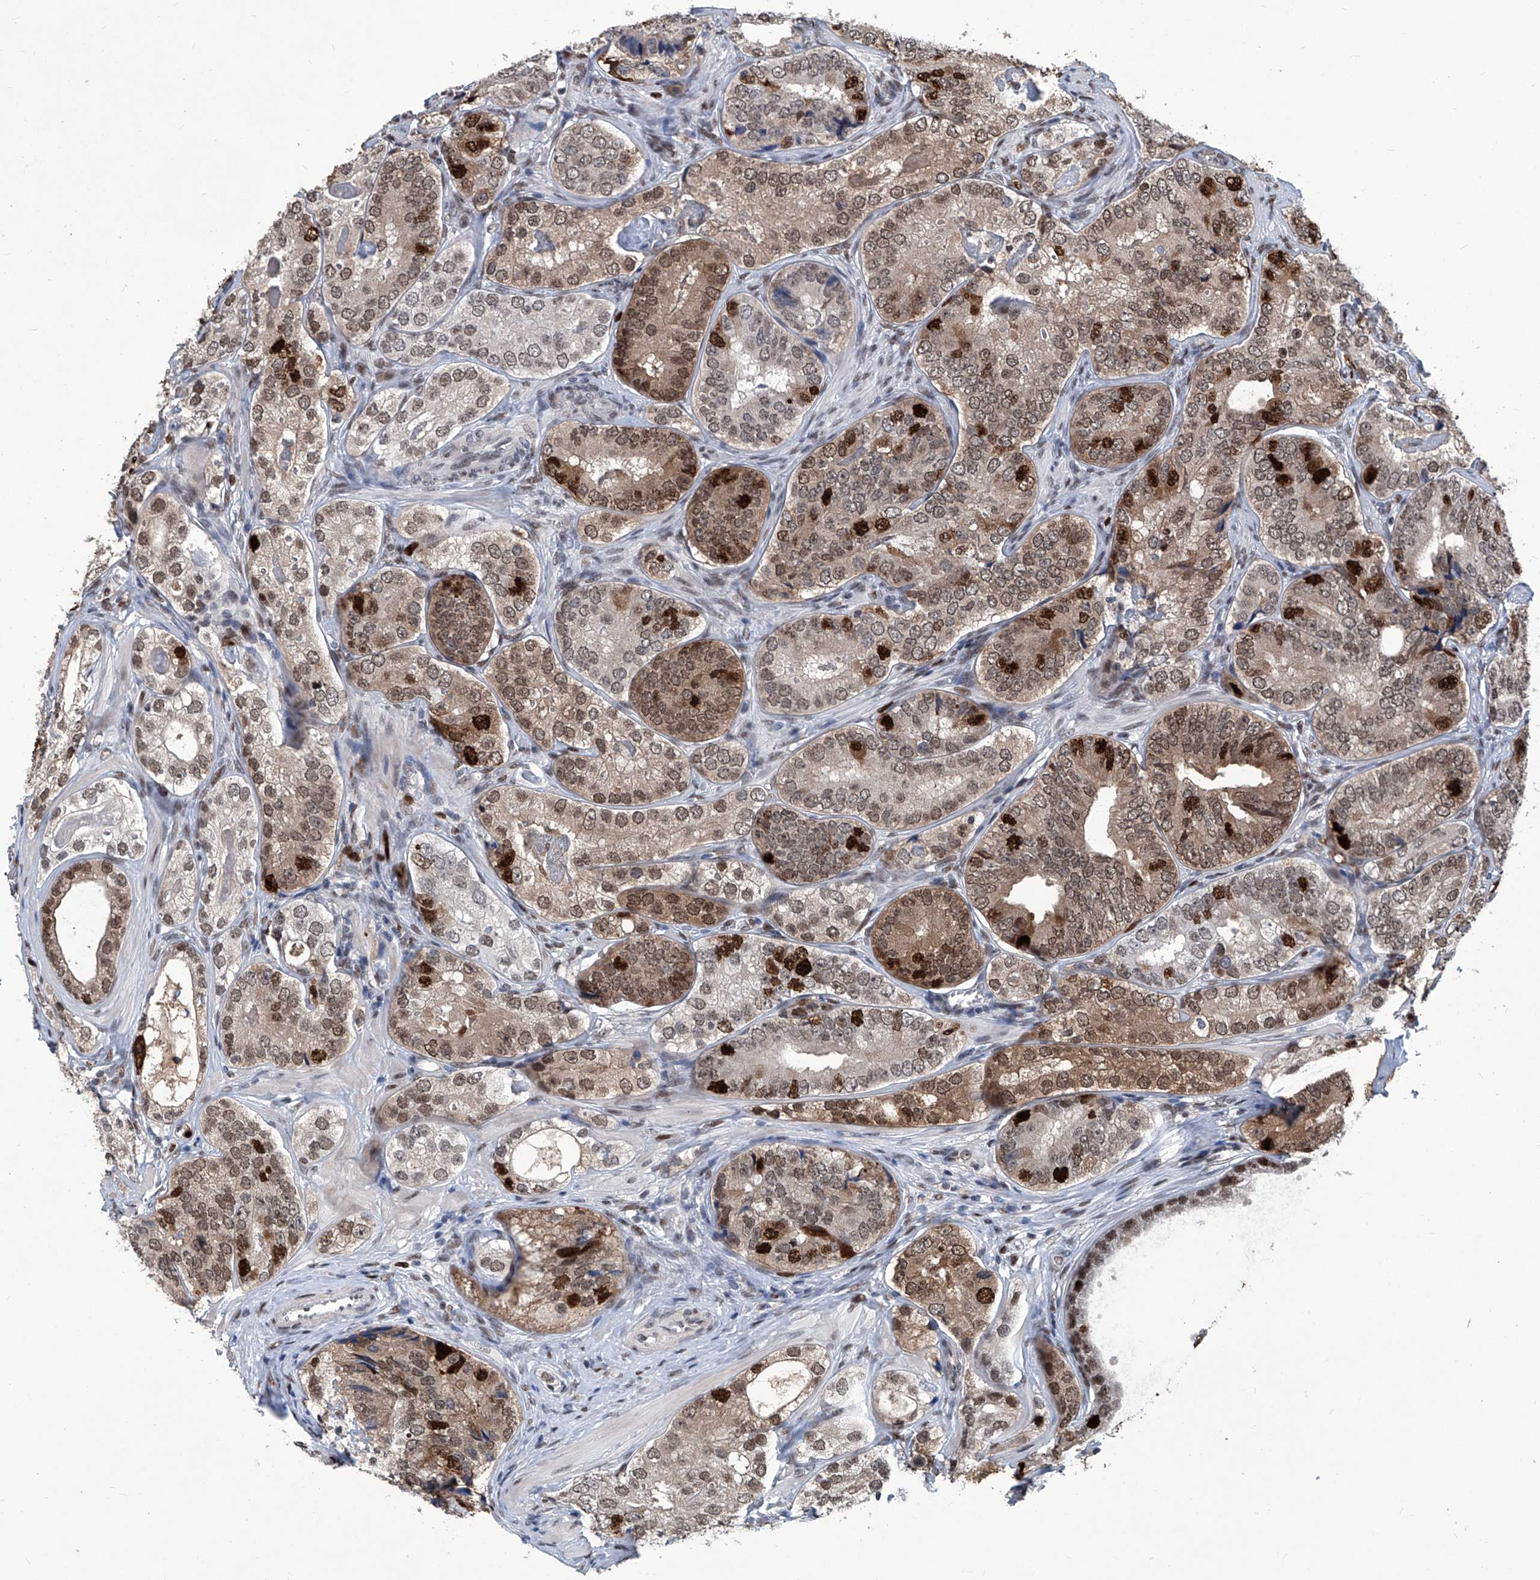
{"staining": {"intensity": "strong", "quantity": "25%-75%", "location": "cytoplasmic/membranous,nuclear"}, "tissue": "prostate cancer", "cell_type": "Tumor cells", "image_type": "cancer", "snomed": [{"axis": "morphology", "description": "Adenocarcinoma, High grade"}, {"axis": "topography", "description": "Prostate"}], "caption": "Immunohistochemical staining of human adenocarcinoma (high-grade) (prostate) exhibits high levels of strong cytoplasmic/membranous and nuclear protein staining in approximately 25%-75% of tumor cells. (DAB (3,3'-diaminobenzidine) IHC with brightfield microscopy, high magnification).", "gene": "PCNA", "patient": {"sex": "male", "age": 56}}